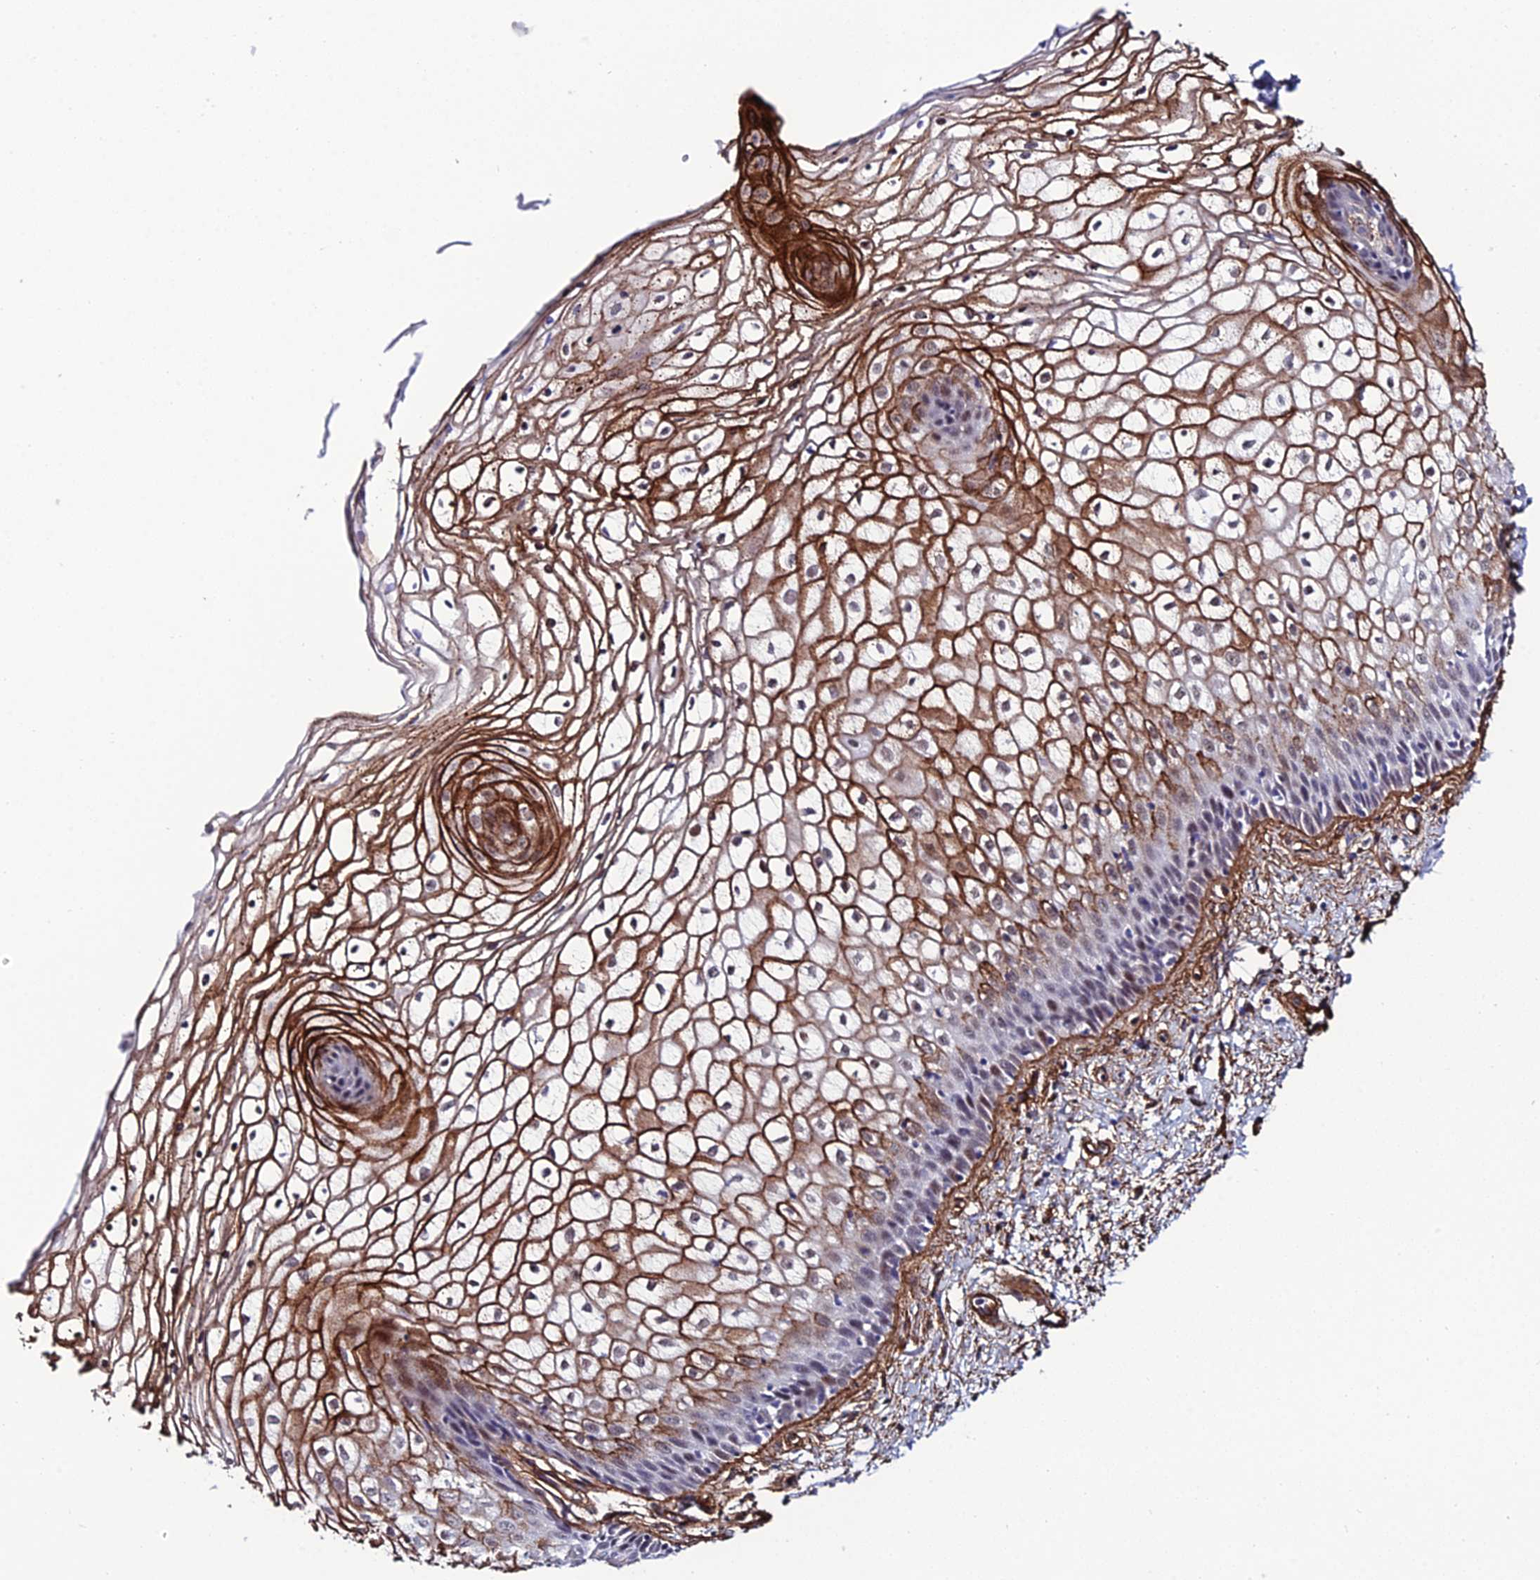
{"staining": {"intensity": "strong", "quantity": "25%-75%", "location": "cytoplasmic/membranous,nuclear"}, "tissue": "vagina", "cell_type": "Squamous epithelial cells", "image_type": "normal", "snomed": [{"axis": "morphology", "description": "Normal tissue, NOS"}, {"axis": "topography", "description": "Vagina"}], "caption": "Vagina stained with DAB (3,3'-diaminobenzidine) immunohistochemistry reveals high levels of strong cytoplasmic/membranous,nuclear expression in approximately 25%-75% of squamous epithelial cells.", "gene": "SYT15B", "patient": {"sex": "female", "age": 34}}